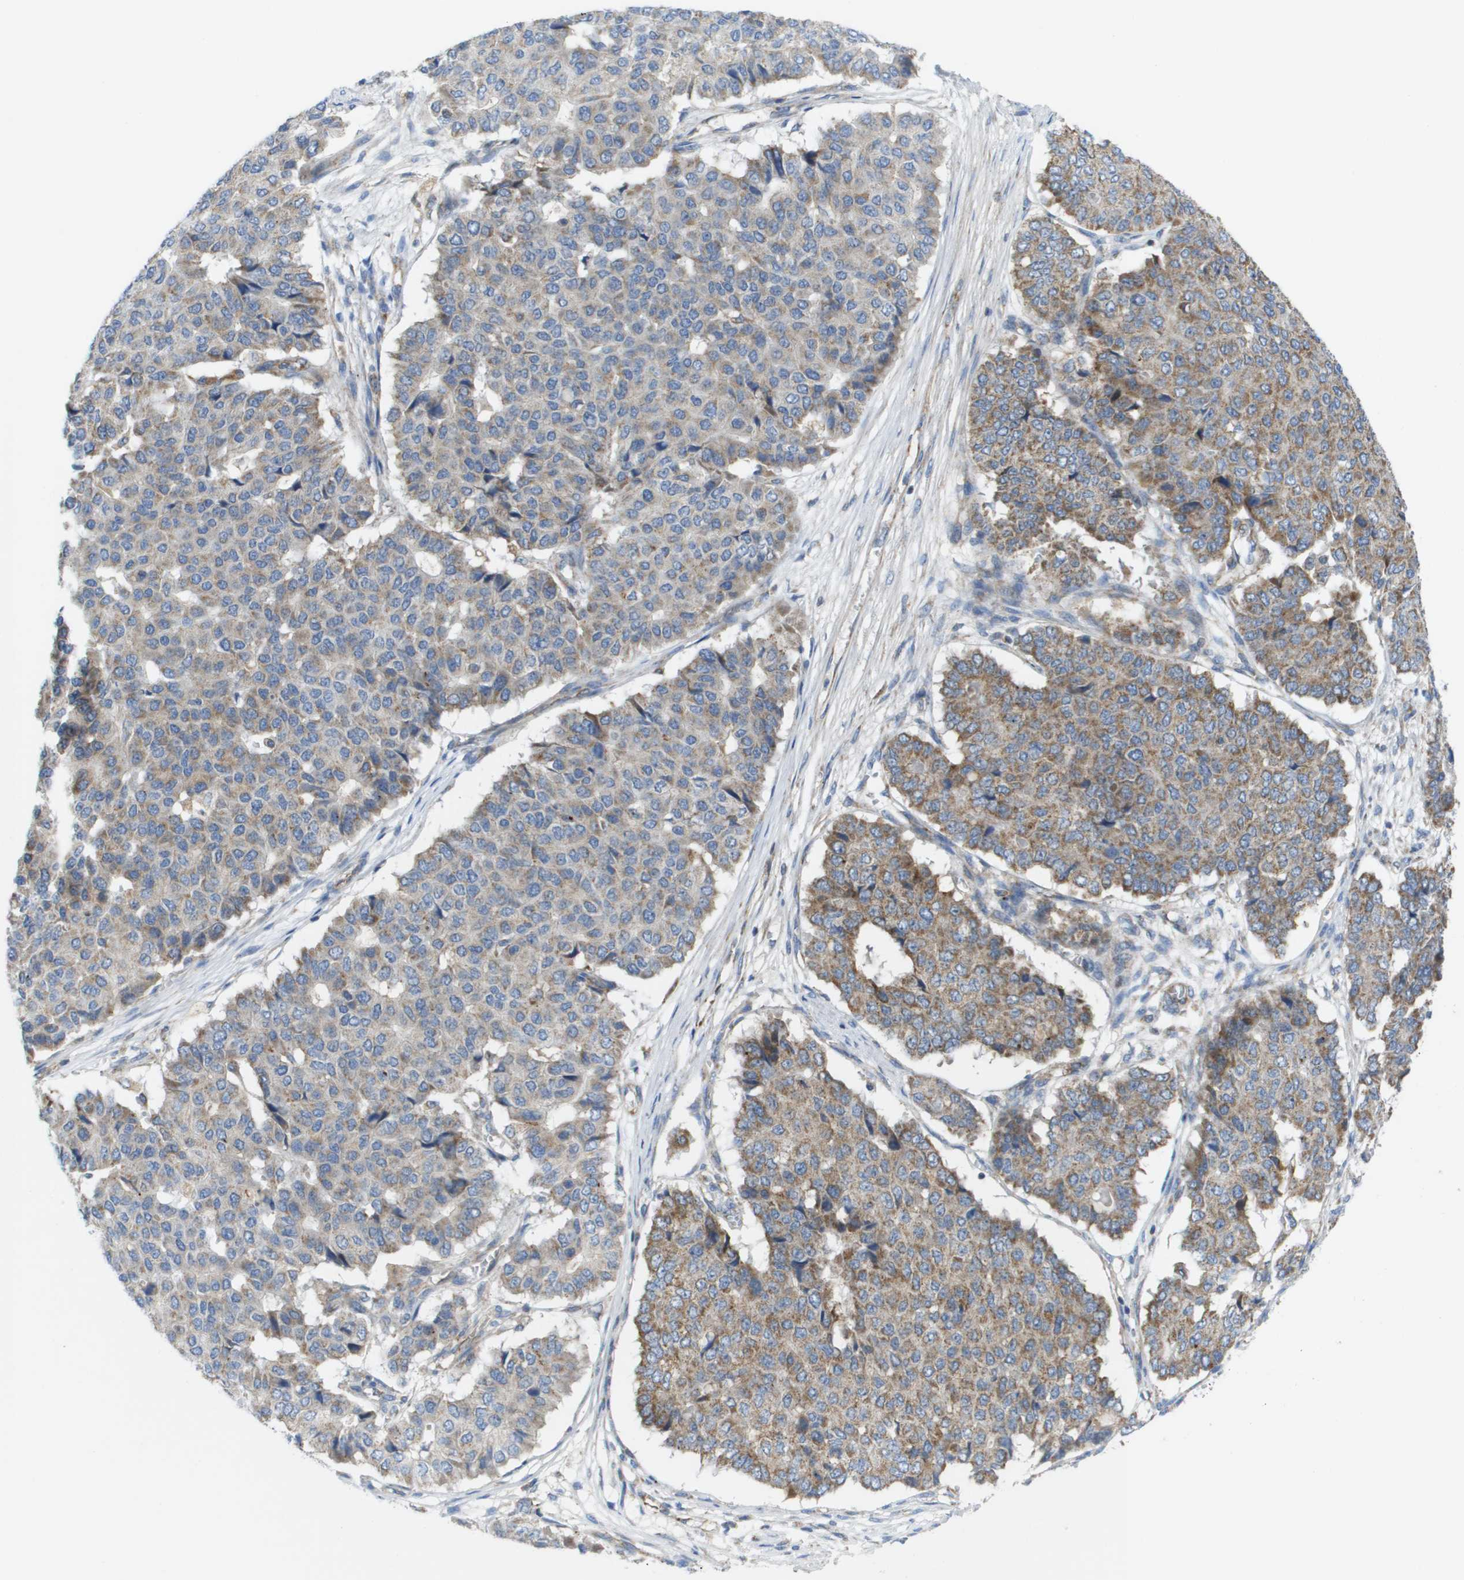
{"staining": {"intensity": "moderate", "quantity": "25%-75%", "location": "cytoplasmic/membranous"}, "tissue": "pancreatic cancer", "cell_type": "Tumor cells", "image_type": "cancer", "snomed": [{"axis": "morphology", "description": "Adenocarcinoma, NOS"}, {"axis": "topography", "description": "Pancreas"}], "caption": "This photomicrograph exhibits pancreatic adenocarcinoma stained with immunohistochemistry (IHC) to label a protein in brown. The cytoplasmic/membranous of tumor cells show moderate positivity for the protein. Nuclei are counter-stained blue.", "gene": "FIS1", "patient": {"sex": "male", "age": 50}}